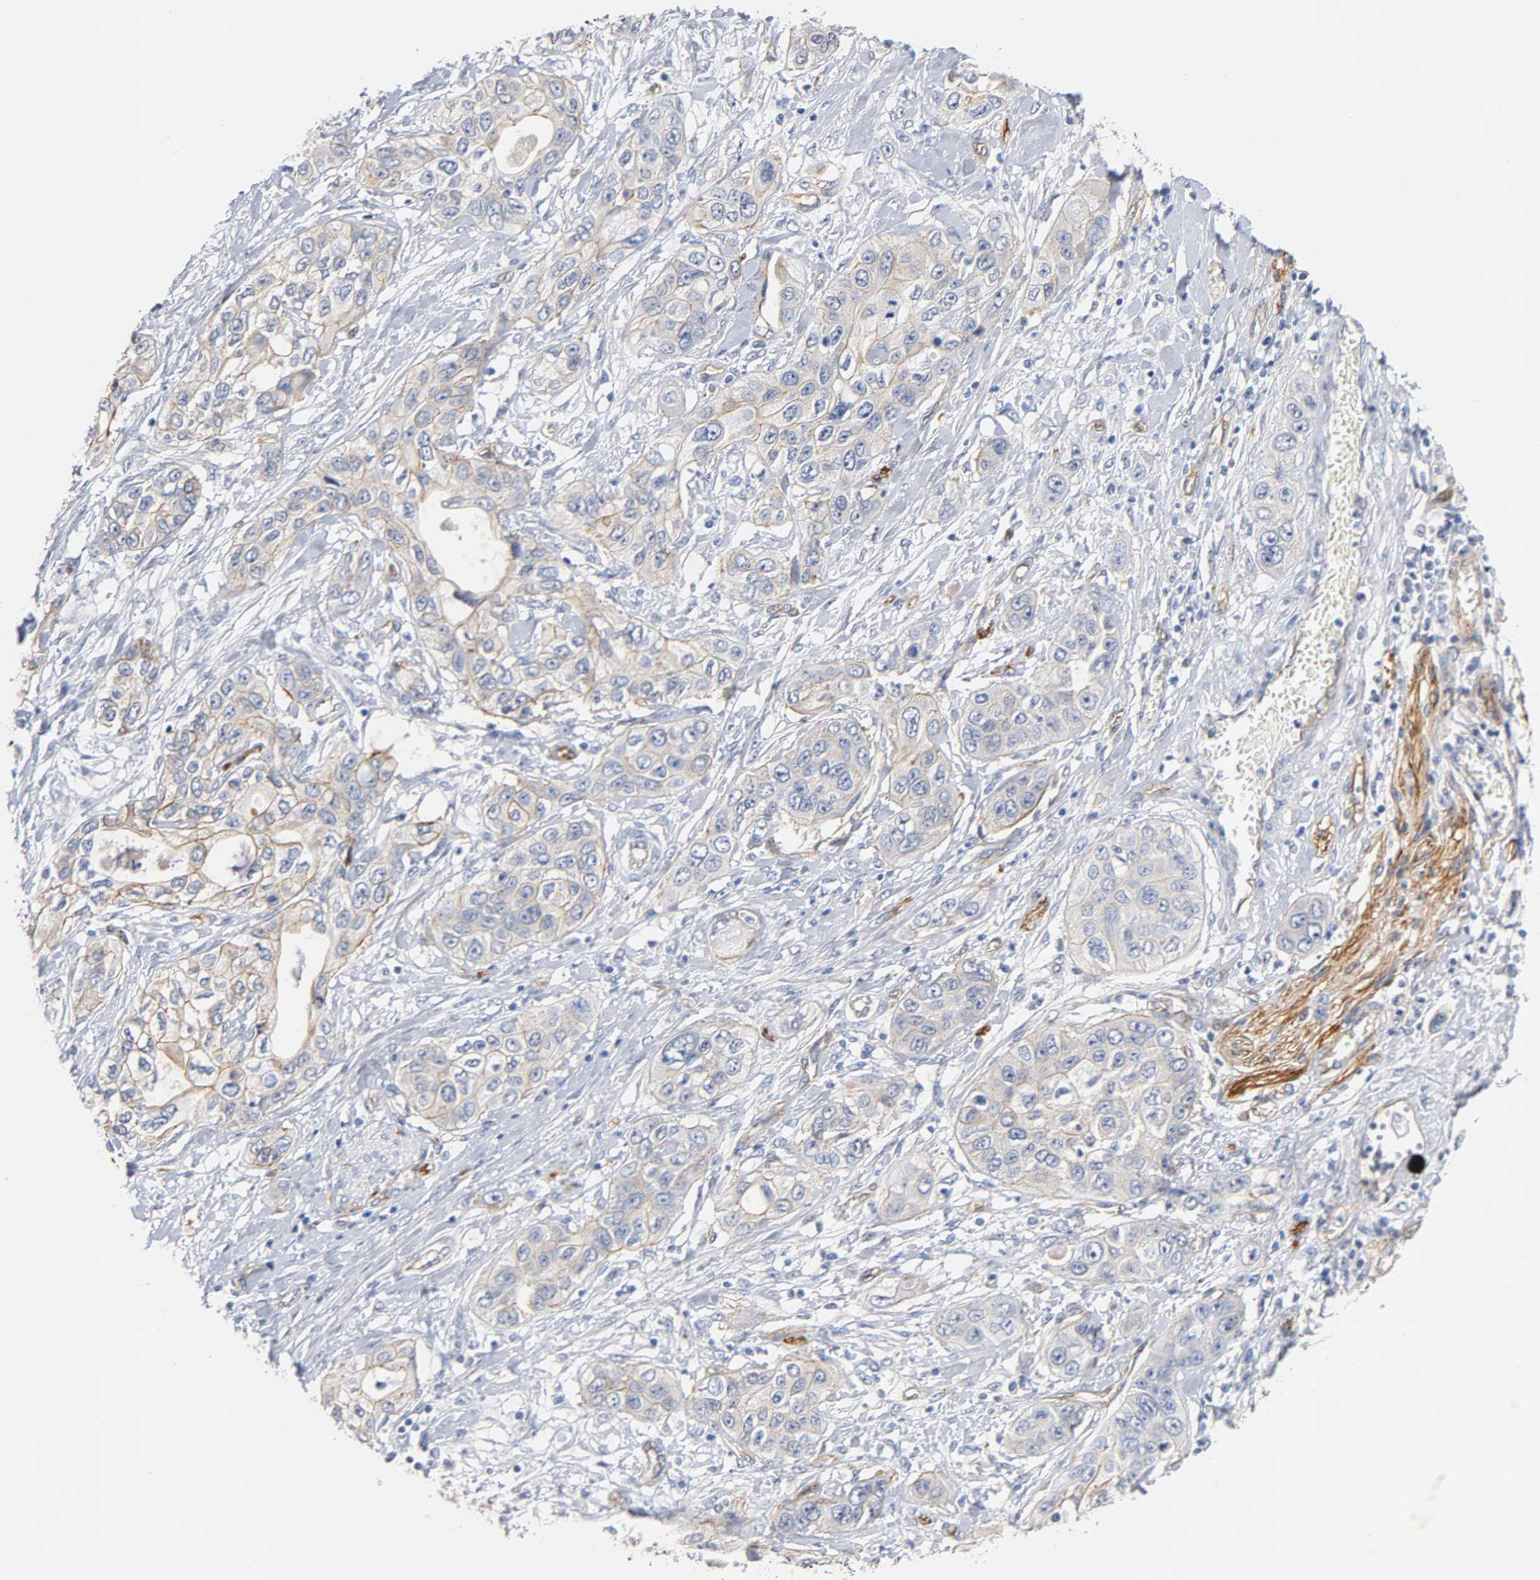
{"staining": {"intensity": "weak", "quantity": ">75%", "location": "cytoplasmic/membranous"}, "tissue": "pancreatic cancer", "cell_type": "Tumor cells", "image_type": "cancer", "snomed": [{"axis": "morphology", "description": "Adenocarcinoma, NOS"}, {"axis": "topography", "description": "Pancreas"}], "caption": "Protein expression analysis of pancreatic cancer demonstrates weak cytoplasmic/membranous staining in approximately >75% of tumor cells.", "gene": "SPTAN1", "patient": {"sex": "female", "age": 70}}